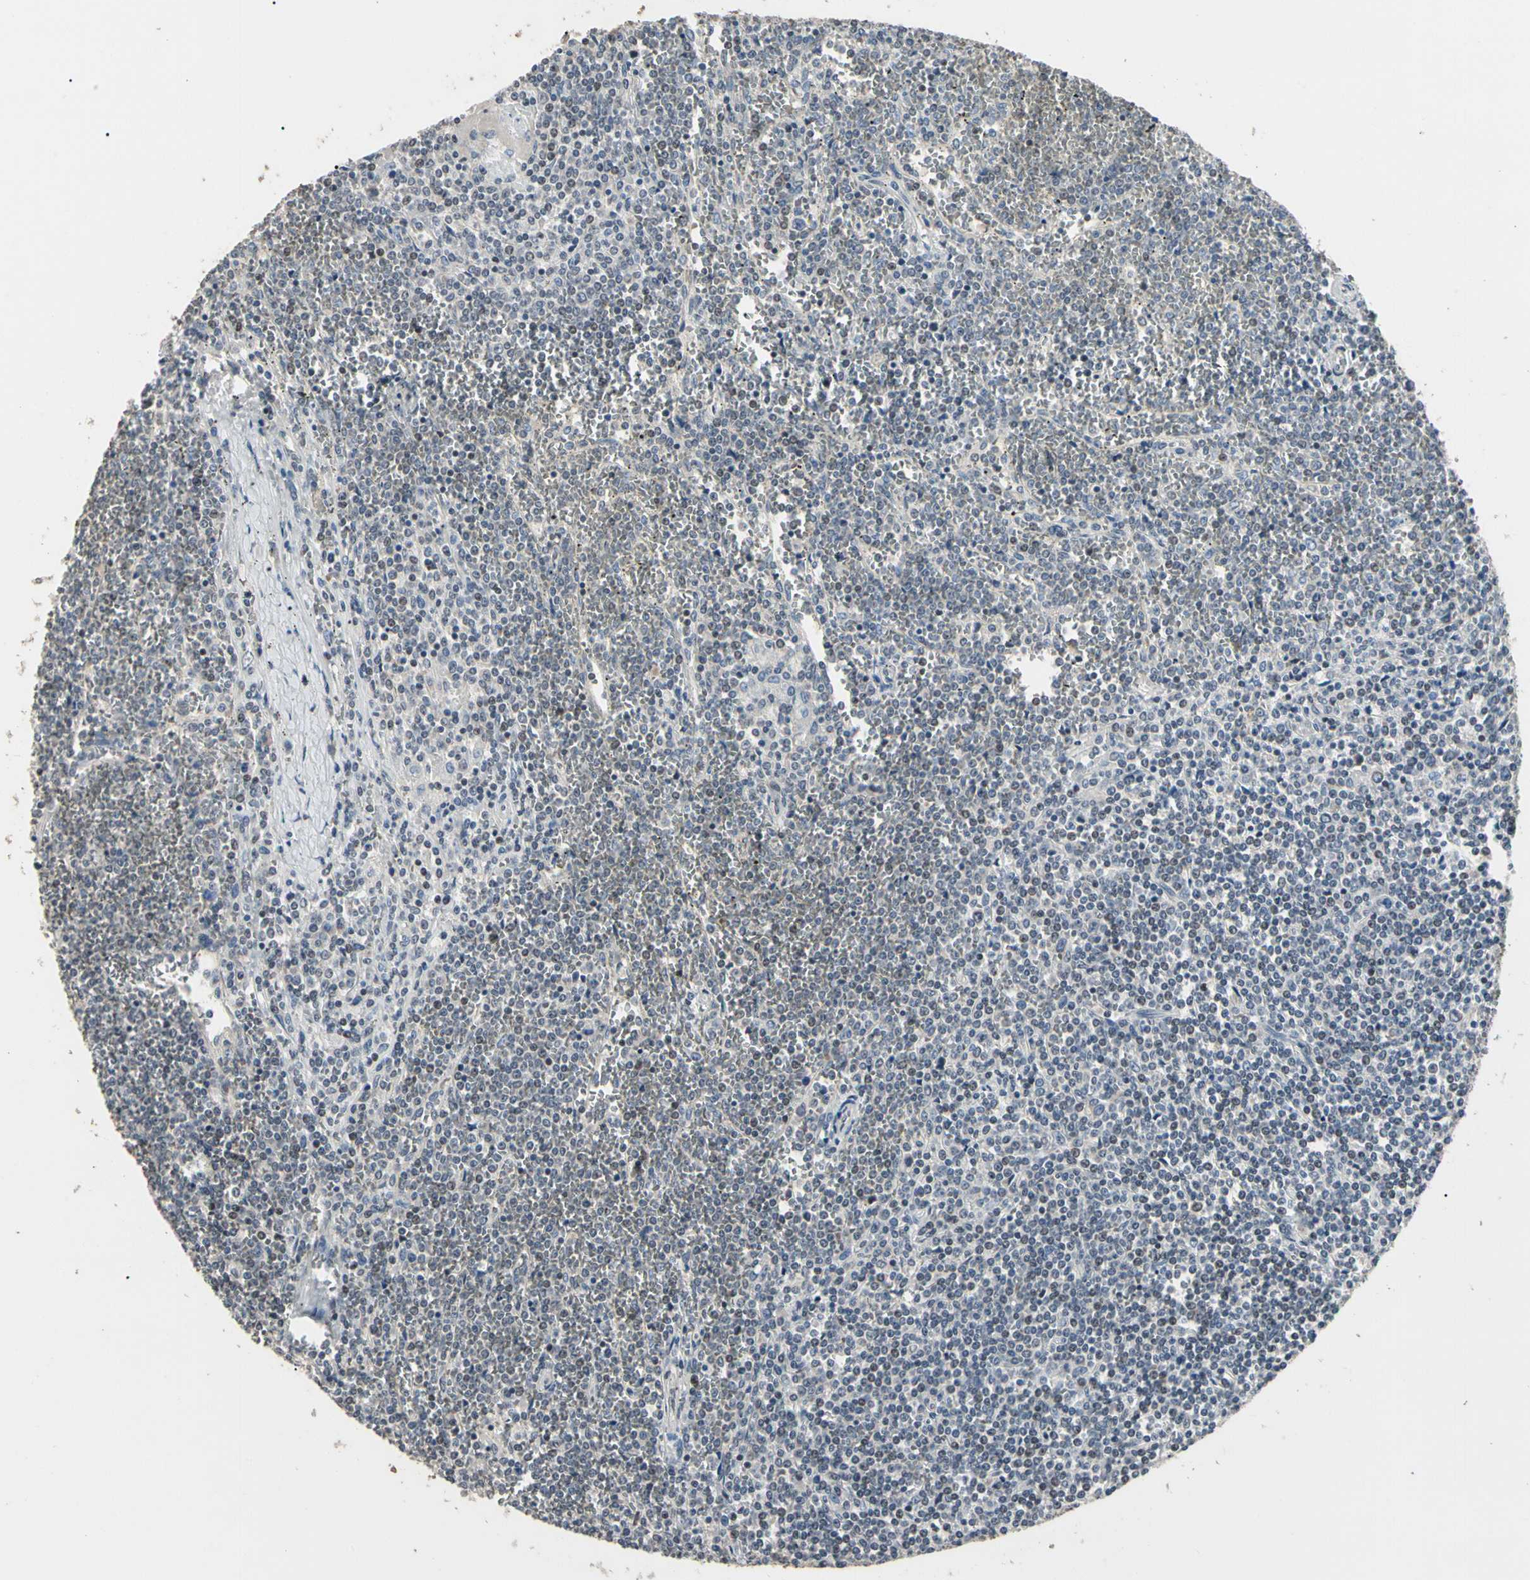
{"staining": {"intensity": "weak", "quantity": "<25%", "location": "nuclear"}, "tissue": "lymphoma", "cell_type": "Tumor cells", "image_type": "cancer", "snomed": [{"axis": "morphology", "description": "Malignant lymphoma, non-Hodgkin's type, Low grade"}, {"axis": "topography", "description": "Spleen"}], "caption": "The photomicrograph exhibits no staining of tumor cells in low-grade malignant lymphoma, non-Hodgkin's type.", "gene": "GREM1", "patient": {"sex": "female", "age": 19}}